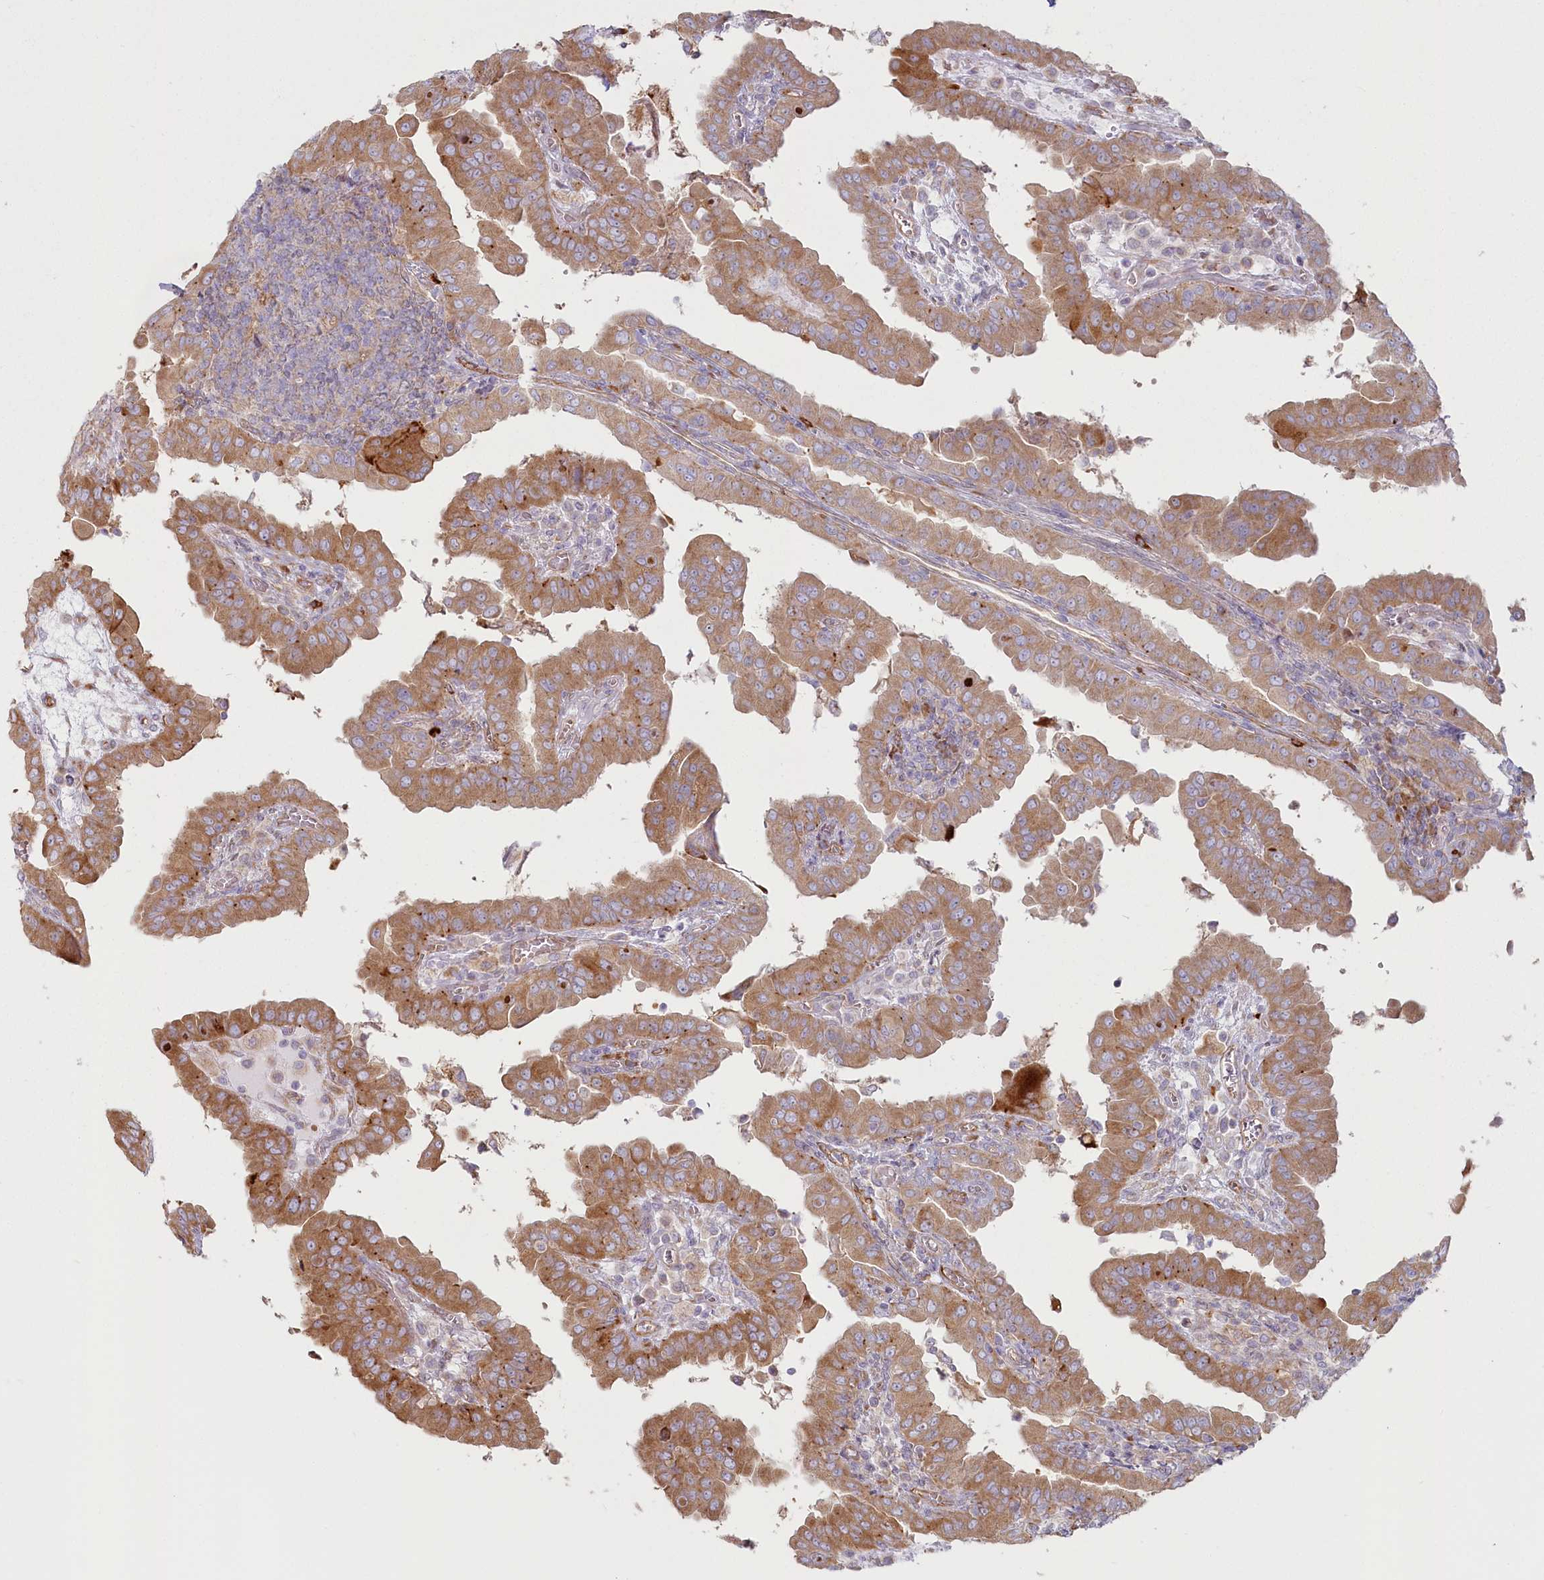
{"staining": {"intensity": "moderate", "quantity": ">75%", "location": "cytoplasmic/membranous"}, "tissue": "thyroid cancer", "cell_type": "Tumor cells", "image_type": "cancer", "snomed": [{"axis": "morphology", "description": "Papillary adenocarcinoma, NOS"}, {"axis": "topography", "description": "Thyroid gland"}], "caption": "Tumor cells demonstrate medium levels of moderate cytoplasmic/membranous staining in approximately >75% of cells in human papillary adenocarcinoma (thyroid). The protein is shown in brown color, while the nuclei are stained blue.", "gene": "HARS2", "patient": {"sex": "male", "age": 33}}